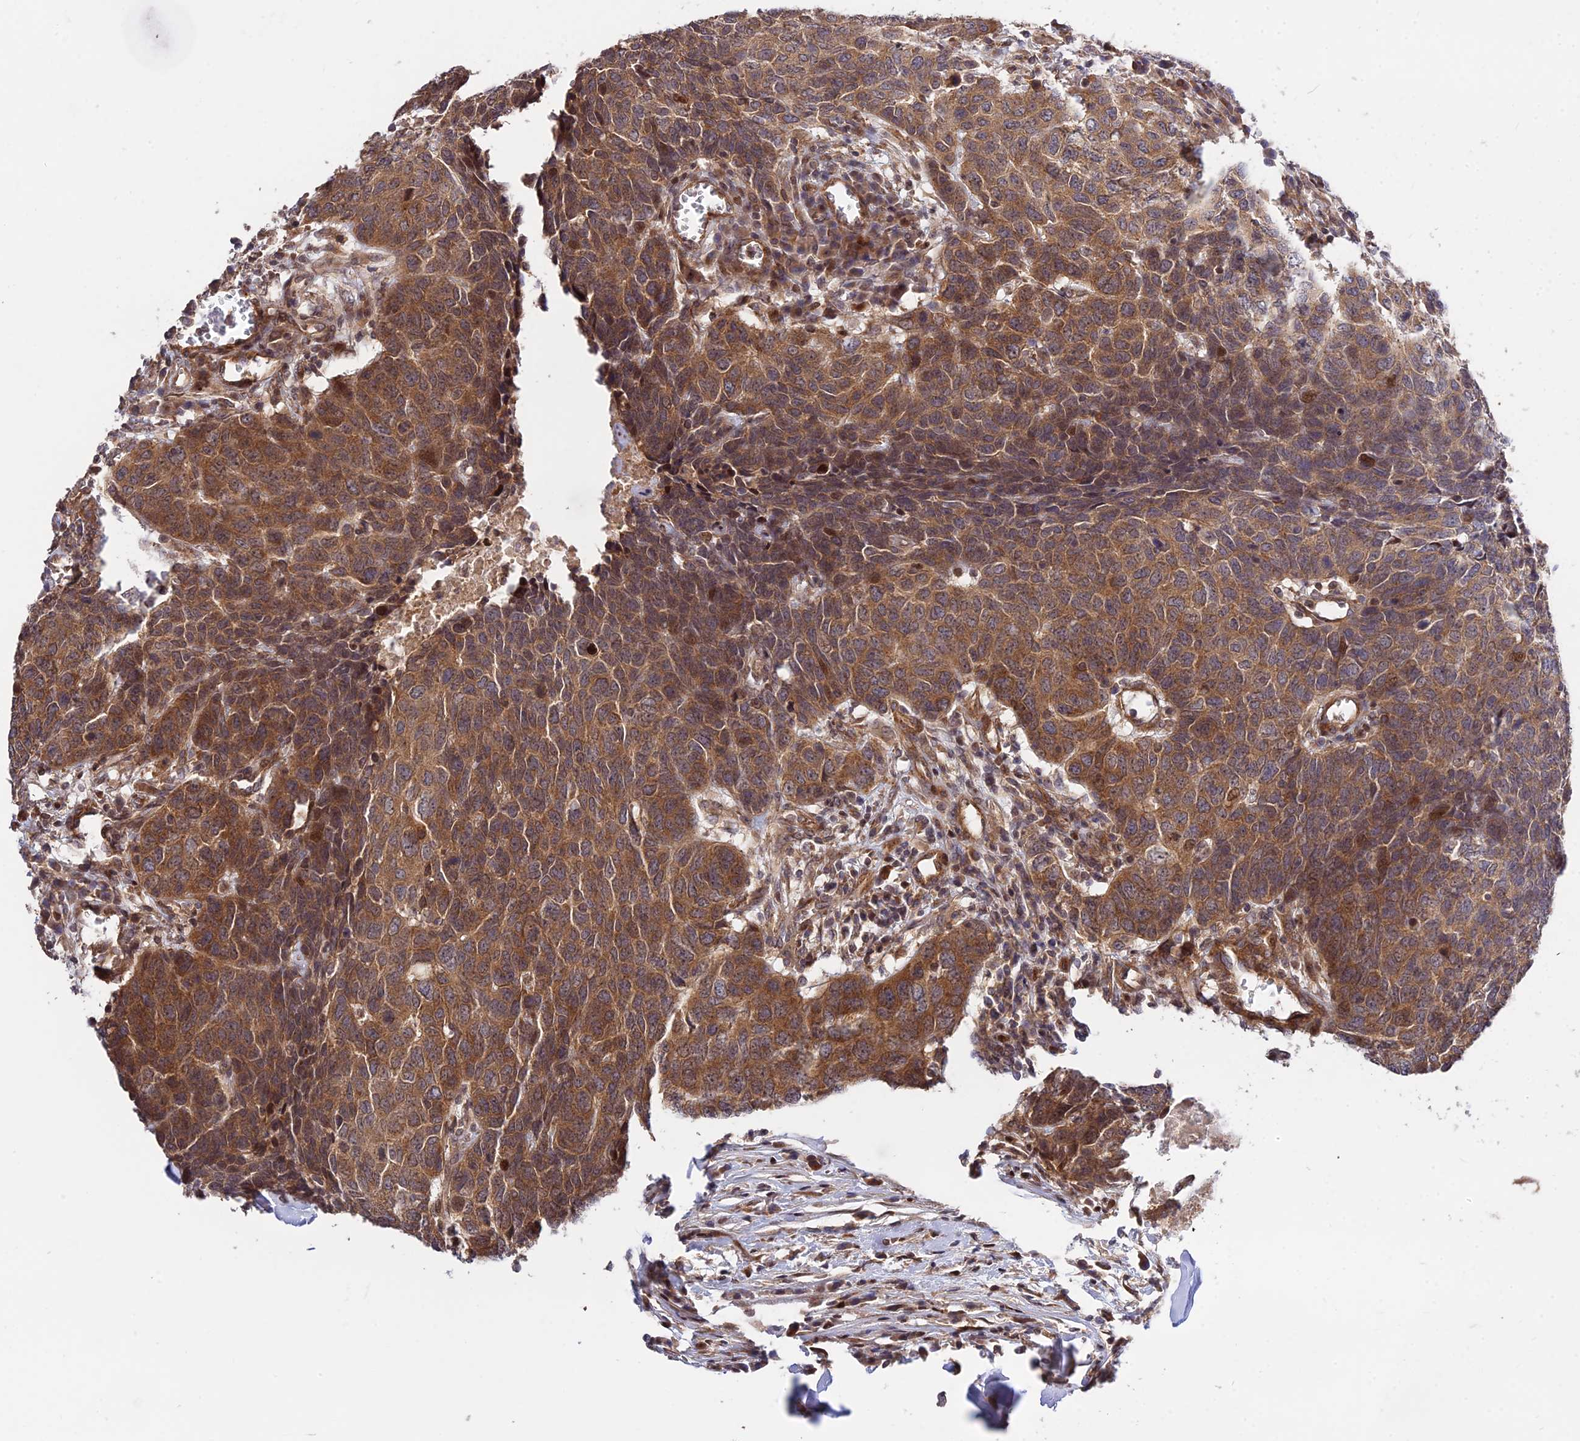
{"staining": {"intensity": "moderate", "quantity": ">75%", "location": "cytoplasmic/membranous"}, "tissue": "head and neck cancer", "cell_type": "Tumor cells", "image_type": "cancer", "snomed": [{"axis": "morphology", "description": "Squamous cell carcinoma, NOS"}, {"axis": "topography", "description": "Head-Neck"}], "caption": "A medium amount of moderate cytoplasmic/membranous staining is present in about >75% of tumor cells in head and neck squamous cell carcinoma tissue.", "gene": "SMG6", "patient": {"sex": "male", "age": 66}}